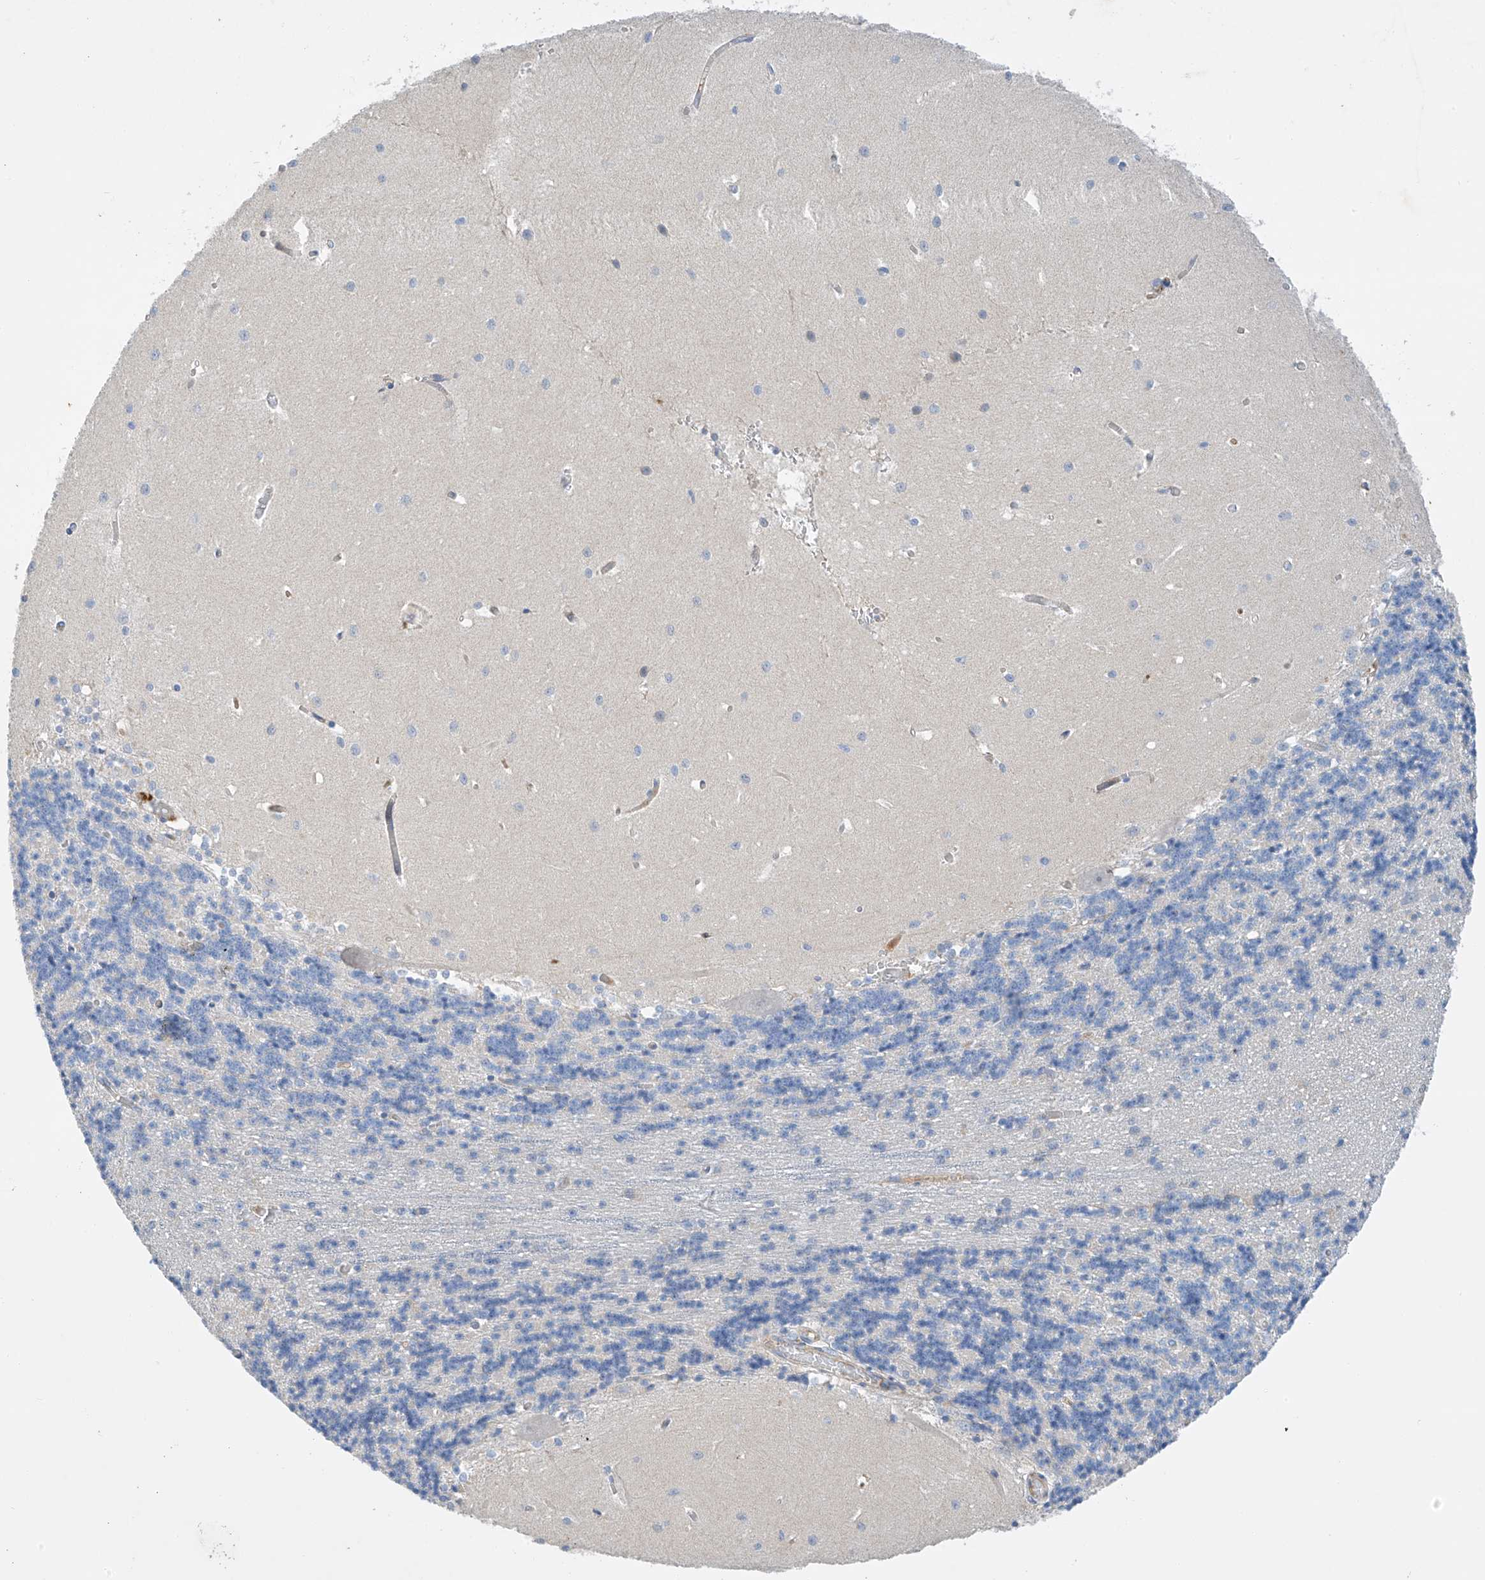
{"staining": {"intensity": "negative", "quantity": "none", "location": "none"}, "tissue": "cerebellum", "cell_type": "Cells in granular layer", "image_type": "normal", "snomed": [{"axis": "morphology", "description": "Normal tissue, NOS"}, {"axis": "topography", "description": "Cerebellum"}], "caption": "This is an immunohistochemistry micrograph of unremarkable cerebellum. There is no staining in cells in granular layer.", "gene": "PRSS12", "patient": {"sex": "male", "age": 37}}